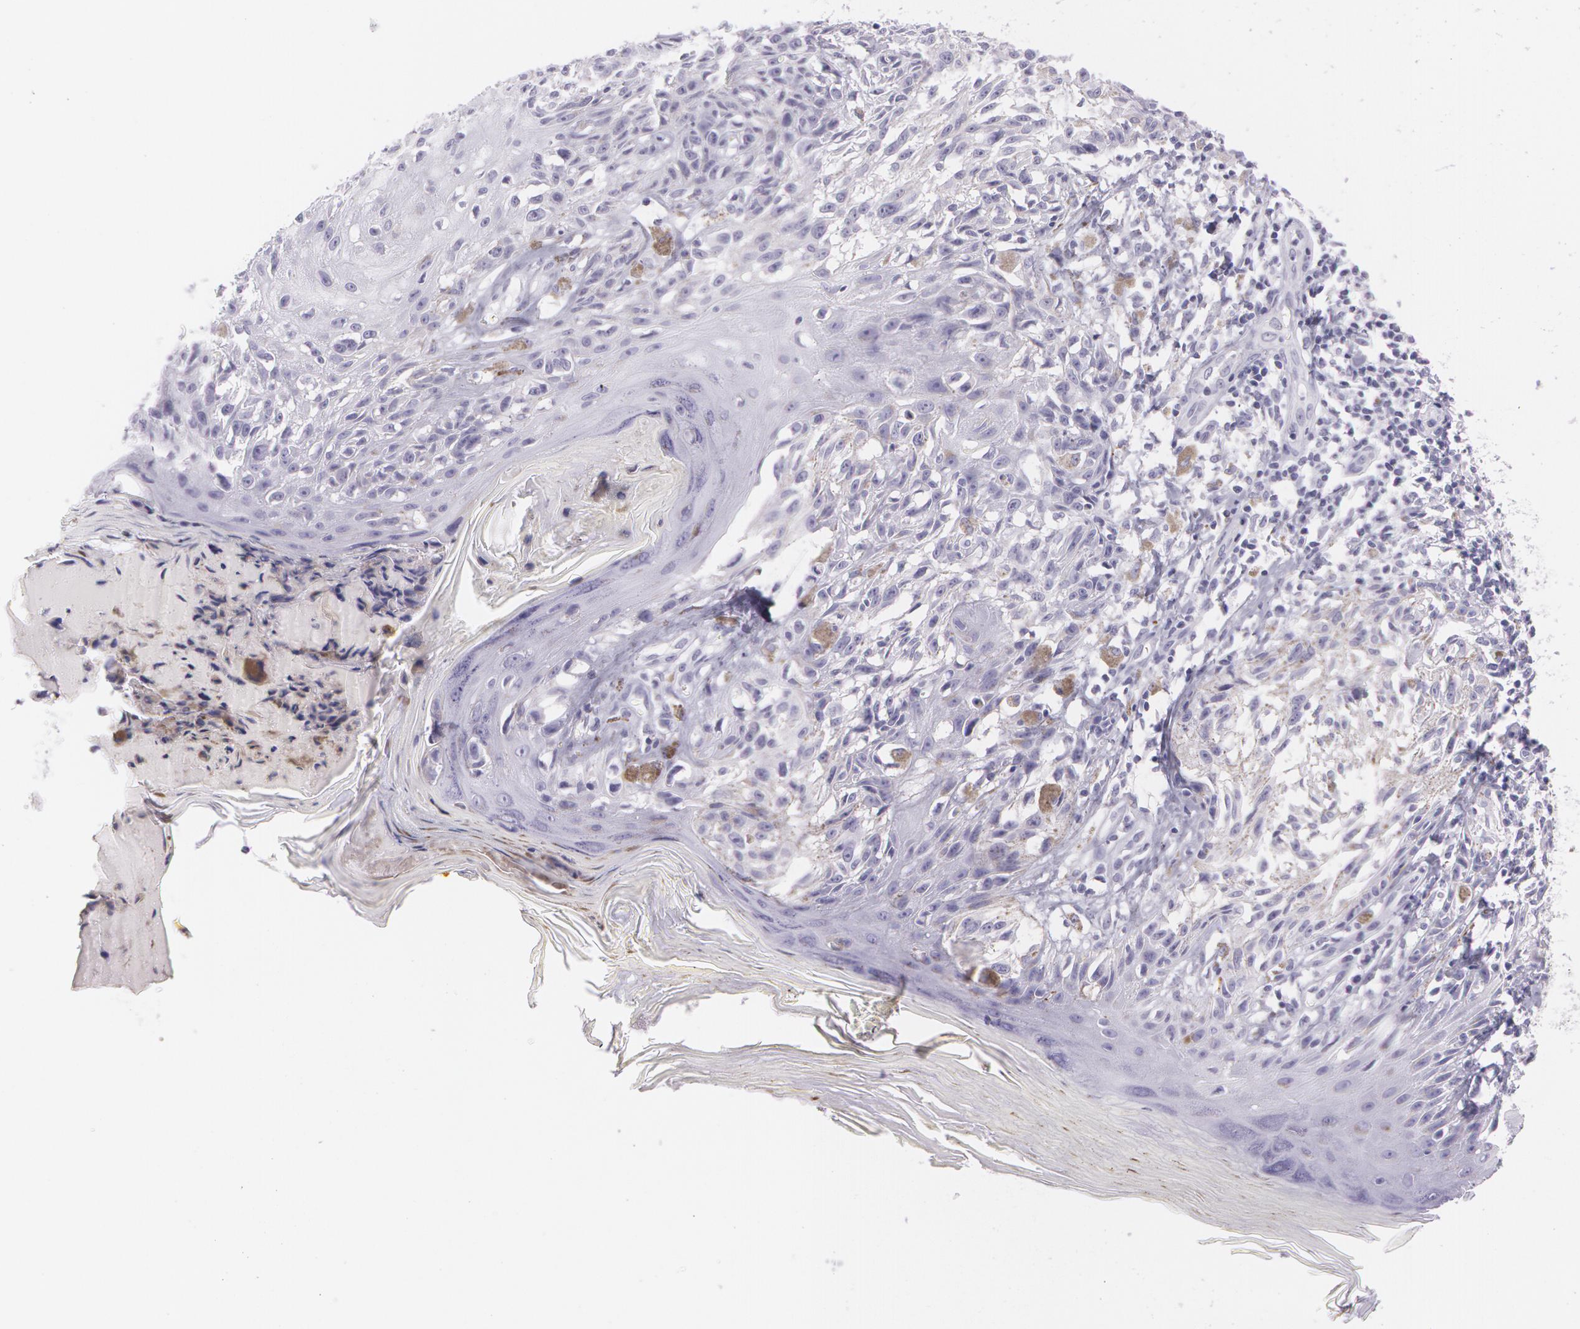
{"staining": {"intensity": "negative", "quantity": "none", "location": "none"}, "tissue": "melanoma", "cell_type": "Tumor cells", "image_type": "cancer", "snomed": [{"axis": "morphology", "description": "Malignant melanoma, NOS"}, {"axis": "topography", "description": "Skin"}], "caption": "Protein analysis of melanoma displays no significant positivity in tumor cells.", "gene": "SNCG", "patient": {"sex": "female", "age": 77}}